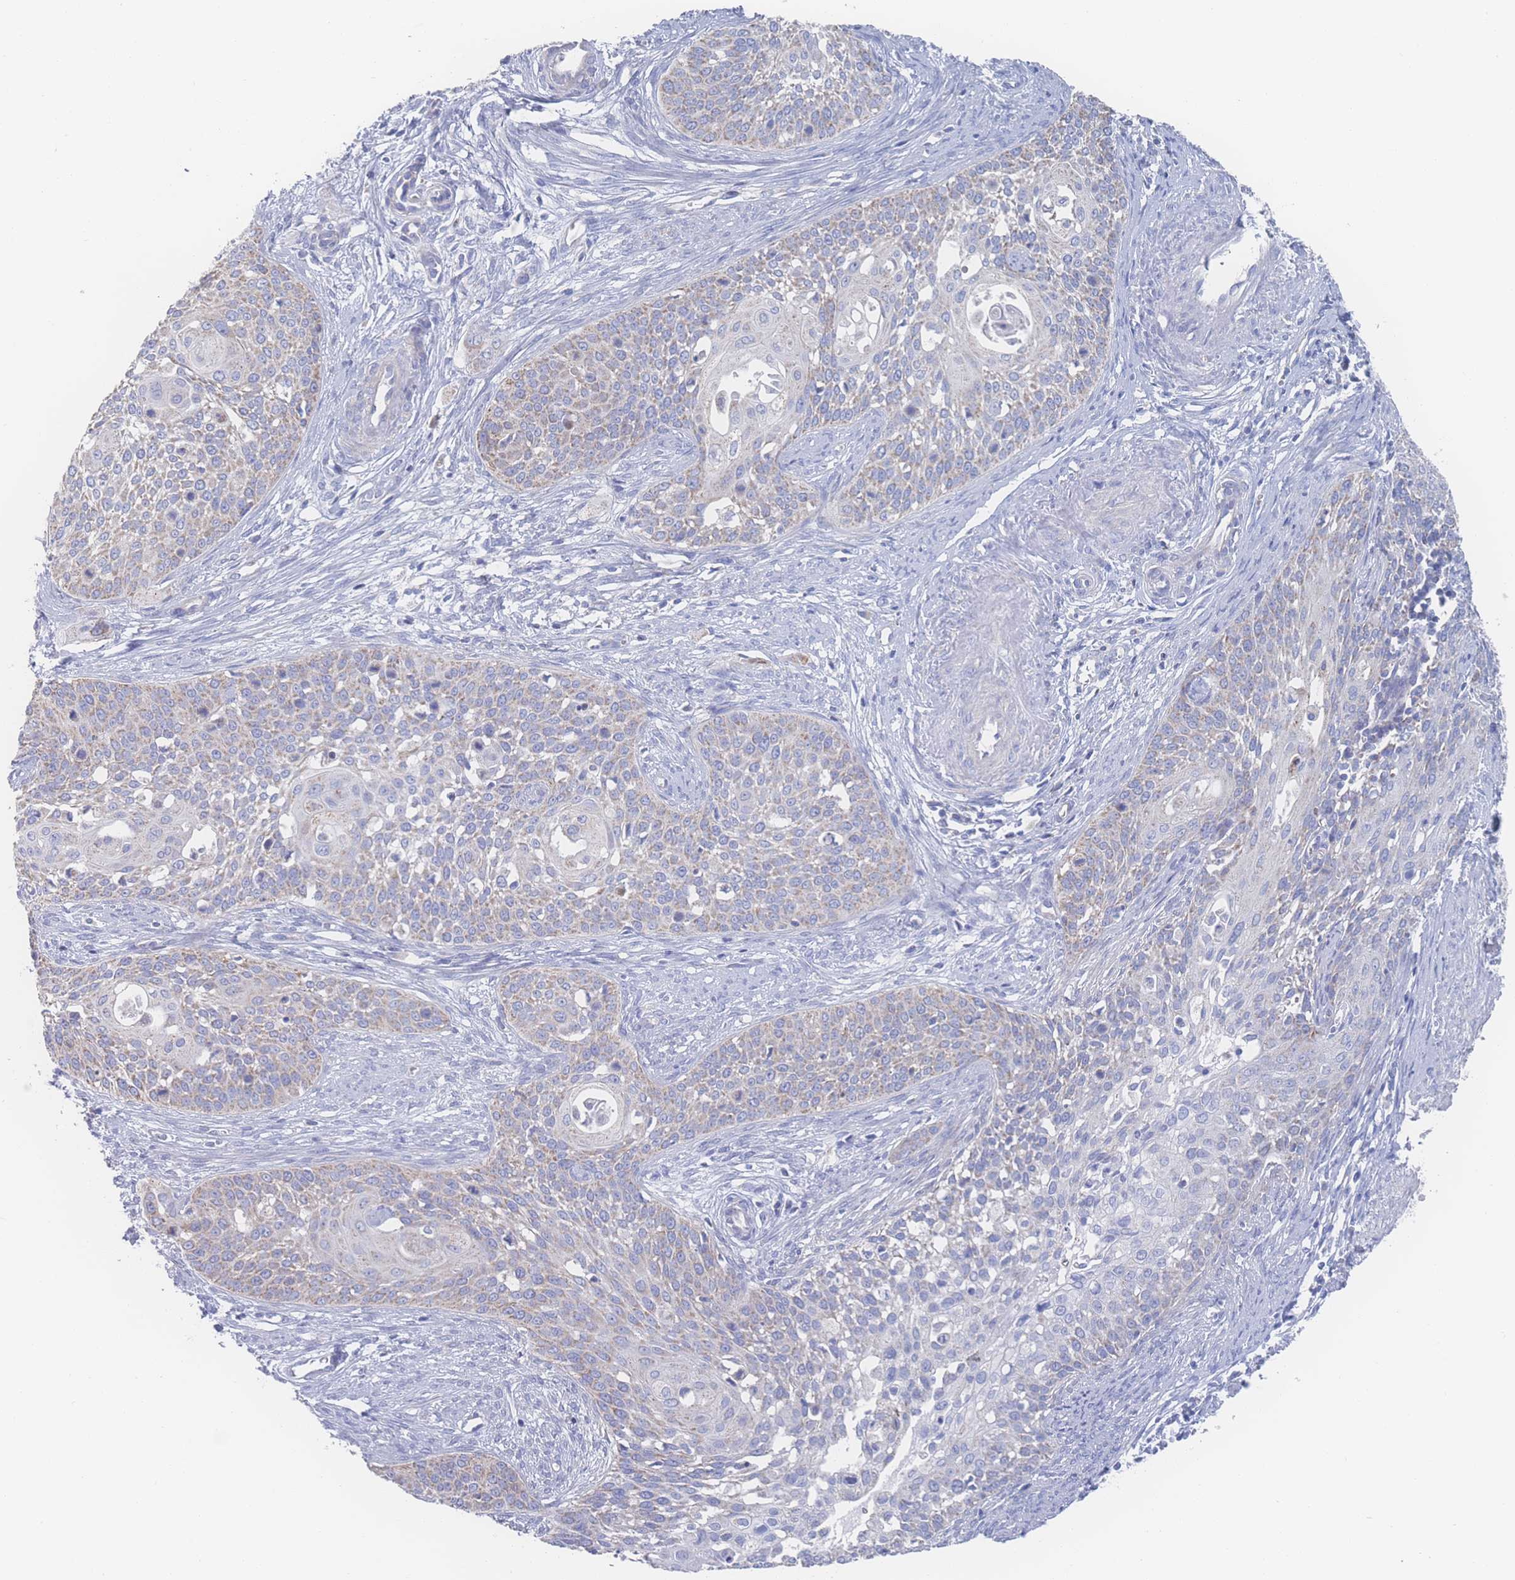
{"staining": {"intensity": "weak", "quantity": "25%-75%", "location": "cytoplasmic/membranous"}, "tissue": "cervical cancer", "cell_type": "Tumor cells", "image_type": "cancer", "snomed": [{"axis": "morphology", "description": "Squamous cell carcinoma, NOS"}, {"axis": "topography", "description": "Cervix"}], "caption": "Immunohistochemistry of cervical squamous cell carcinoma reveals low levels of weak cytoplasmic/membranous expression in about 25%-75% of tumor cells.", "gene": "SNPH", "patient": {"sex": "female", "age": 44}}